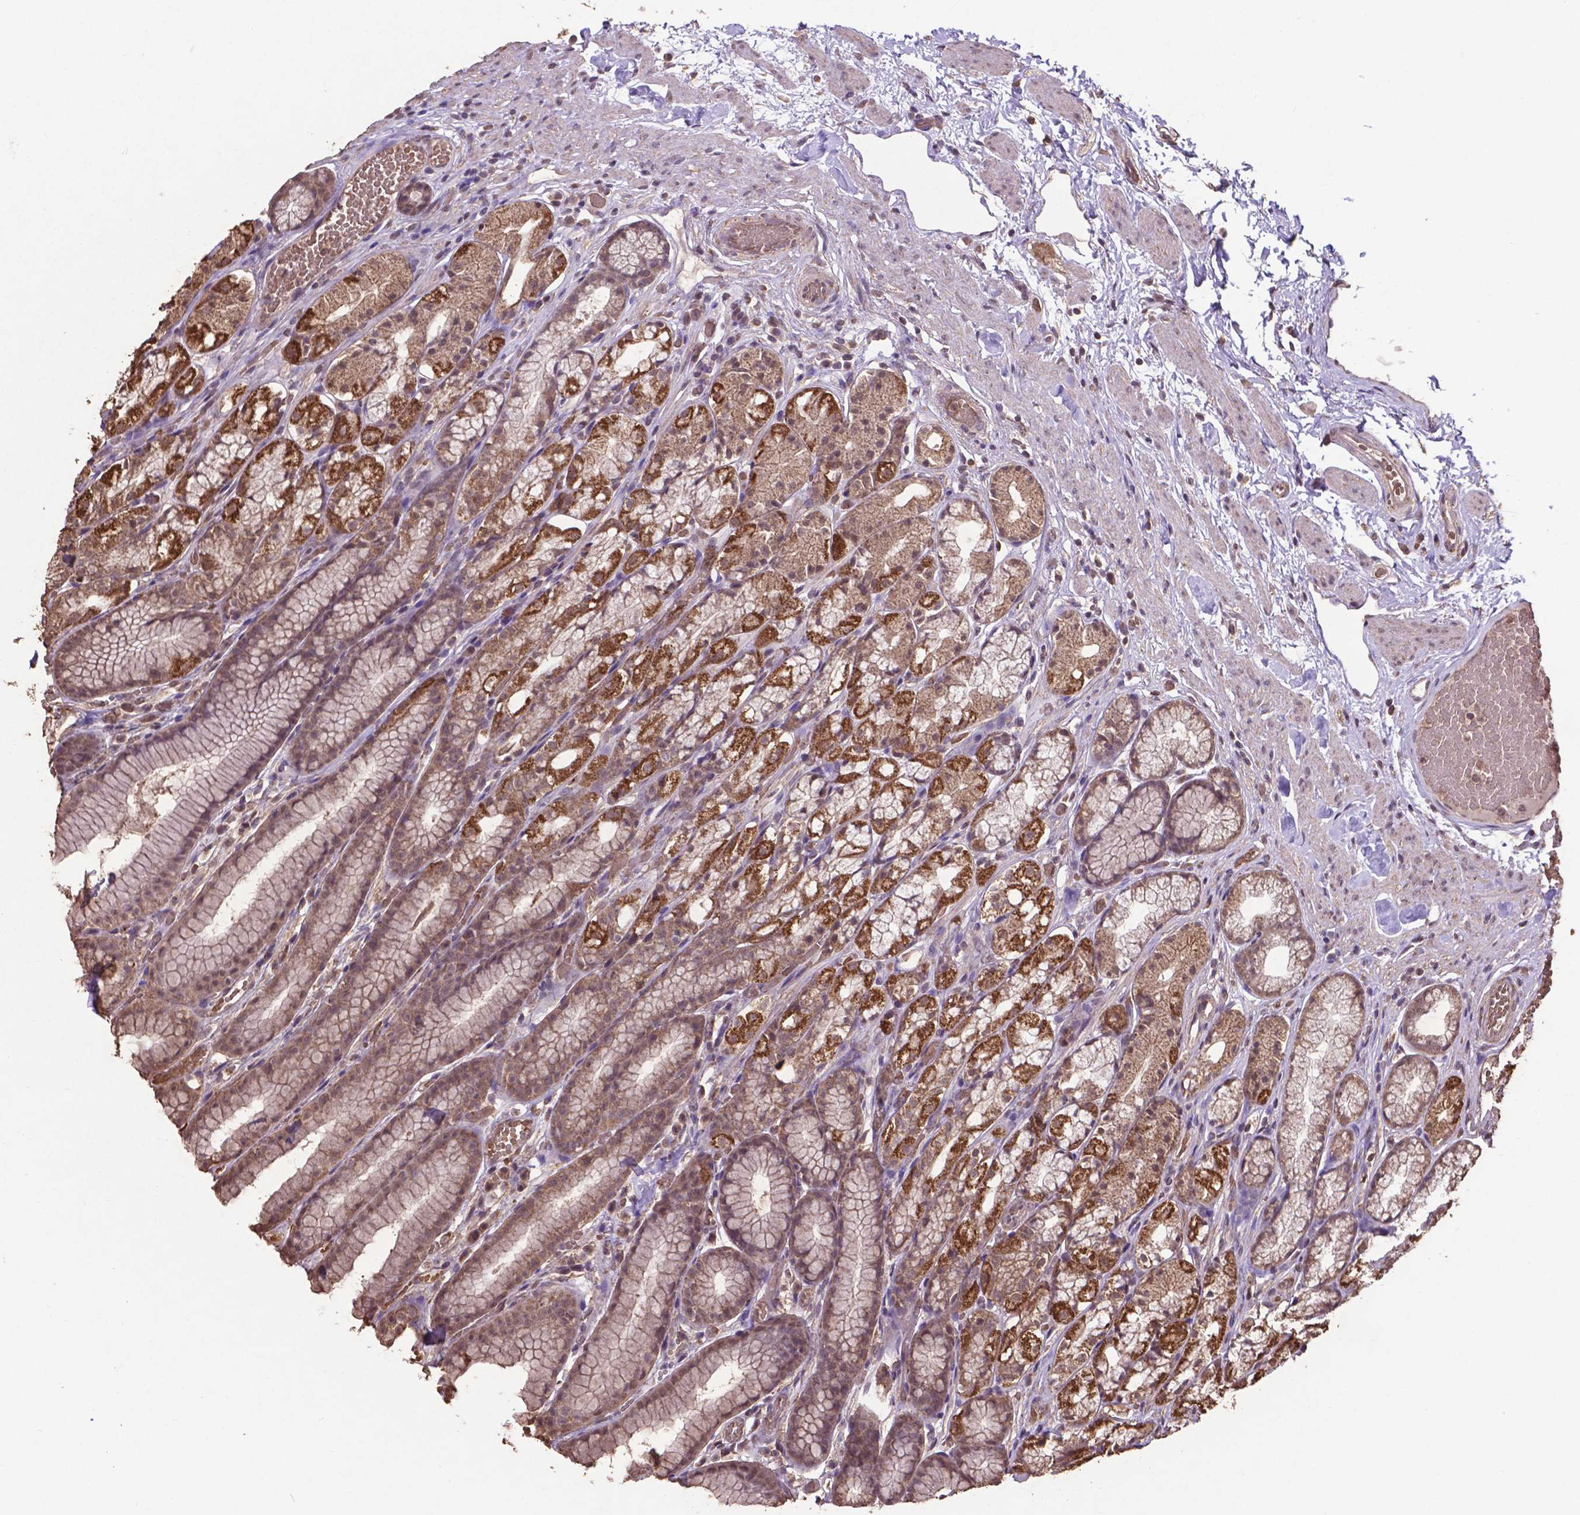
{"staining": {"intensity": "strong", "quantity": "25%-75%", "location": "cytoplasmic/membranous"}, "tissue": "stomach", "cell_type": "Glandular cells", "image_type": "normal", "snomed": [{"axis": "morphology", "description": "Normal tissue, NOS"}, {"axis": "topography", "description": "Stomach"}], "caption": "Strong cytoplasmic/membranous positivity is present in approximately 25%-75% of glandular cells in unremarkable stomach. (Brightfield microscopy of DAB IHC at high magnification).", "gene": "DCAF1", "patient": {"sex": "male", "age": 70}}